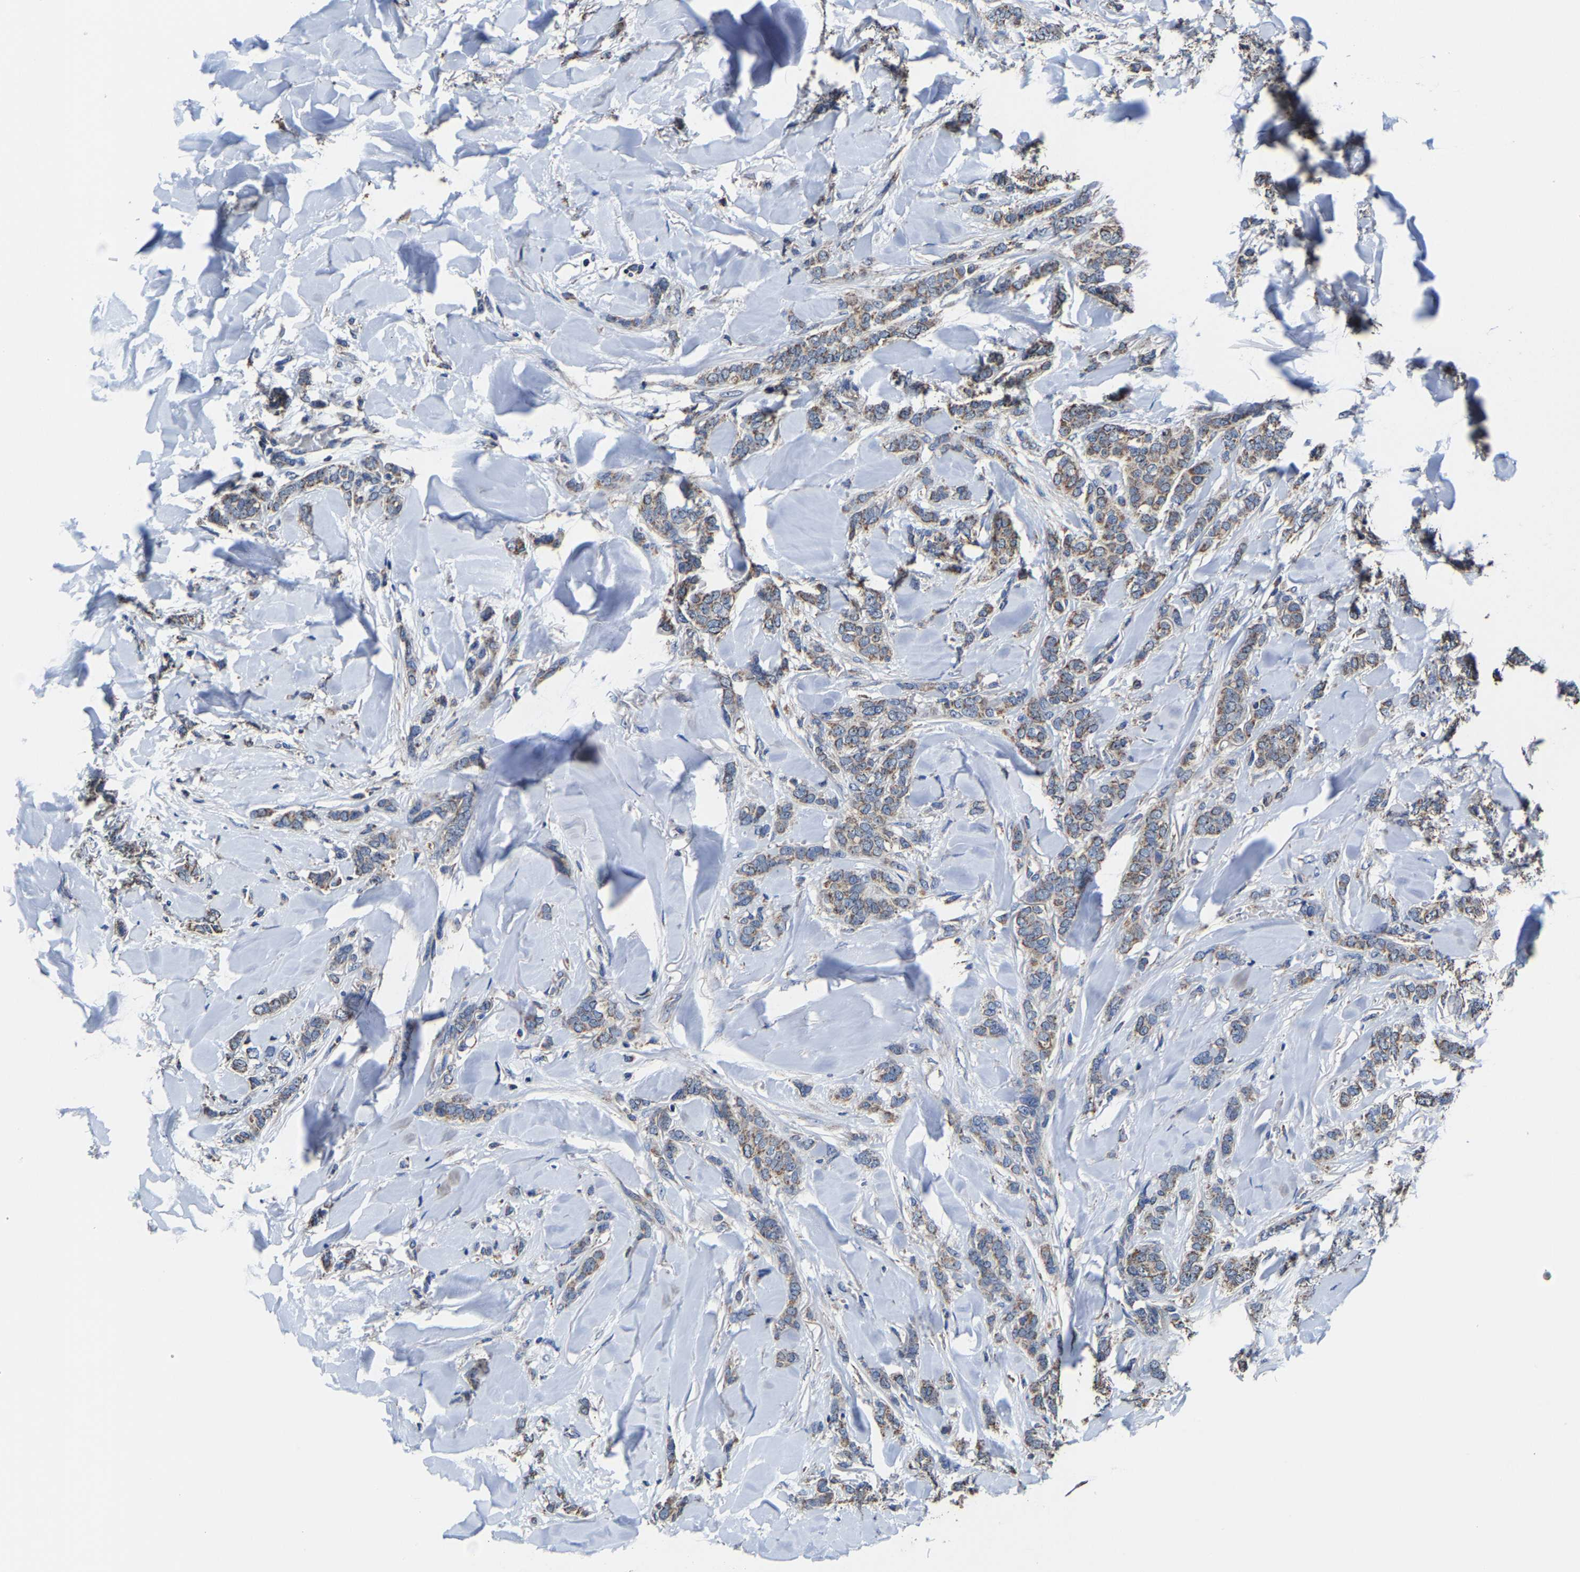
{"staining": {"intensity": "moderate", "quantity": "<25%", "location": "cytoplasmic/membranous"}, "tissue": "breast cancer", "cell_type": "Tumor cells", "image_type": "cancer", "snomed": [{"axis": "morphology", "description": "Lobular carcinoma"}, {"axis": "topography", "description": "Skin"}, {"axis": "topography", "description": "Breast"}], "caption": "IHC of human breast lobular carcinoma displays low levels of moderate cytoplasmic/membranous staining in about <25% of tumor cells.", "gene": "ZCCHC7", "patient": {"sex": "female", "age": 46}}